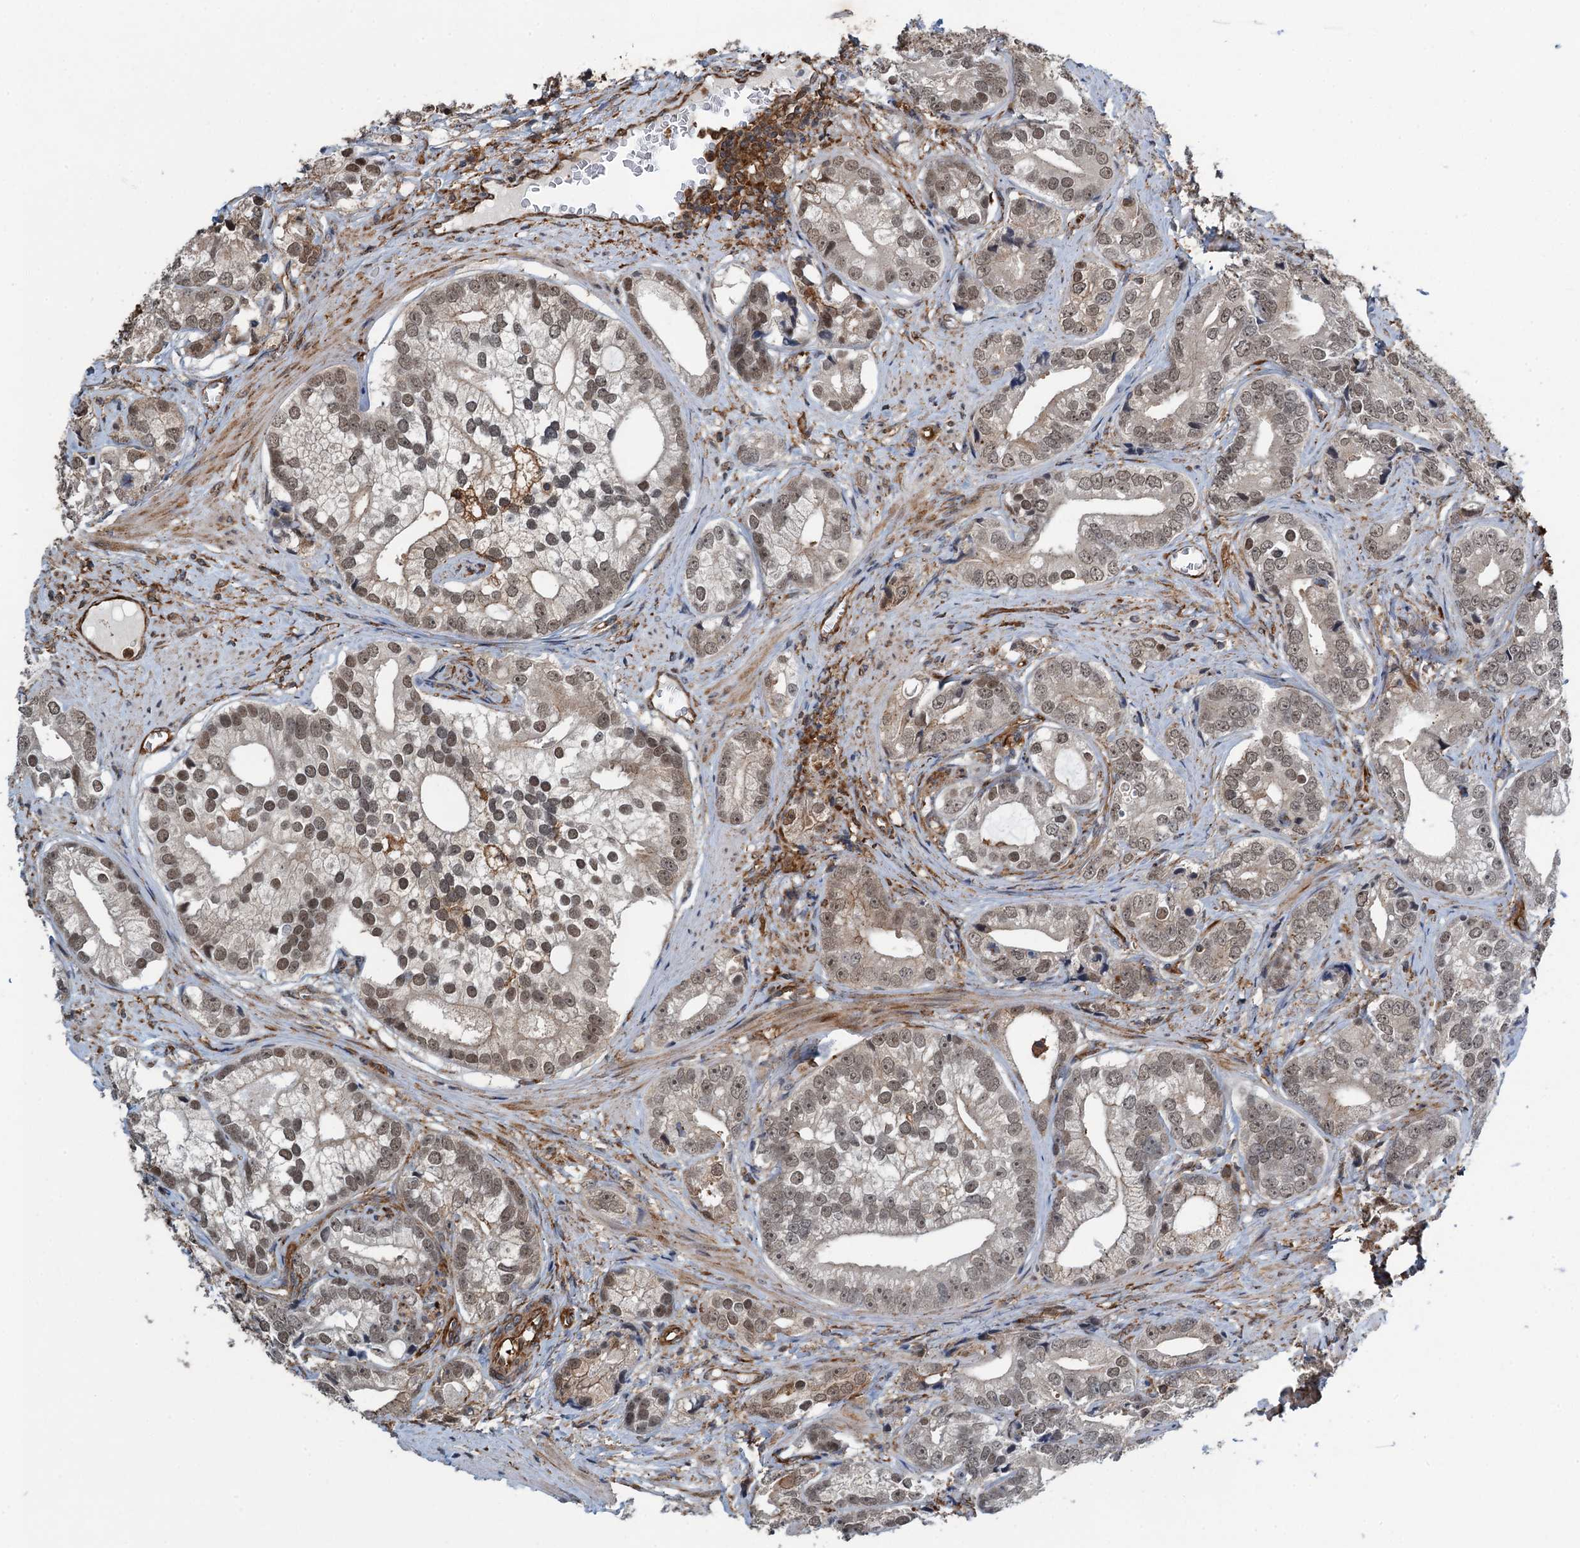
{"staining": {"intensity": "moderate", "quantity": ">75%", "location": "cytoplasmic/membranous,nuclear"}, "tissue": "prostate cancer", "cell_type": "Tumor cells", "image_type": "cancer", "snomed": [{"axis": "morphology", "description": "Adenocarcinoma, High grade"}, {"axis": "topography", "description": "Prostate"}], "caption": "Human prostate cancer (adenocarcinoma (high-grade)) stained for a protein (brown) exhibits moderate cytoplasmic/membranous and nuclear positive staining in approximately >75% of tumor cells.", "gene": "WHAMM", "patient": {"sex": "male", "age": 75}}